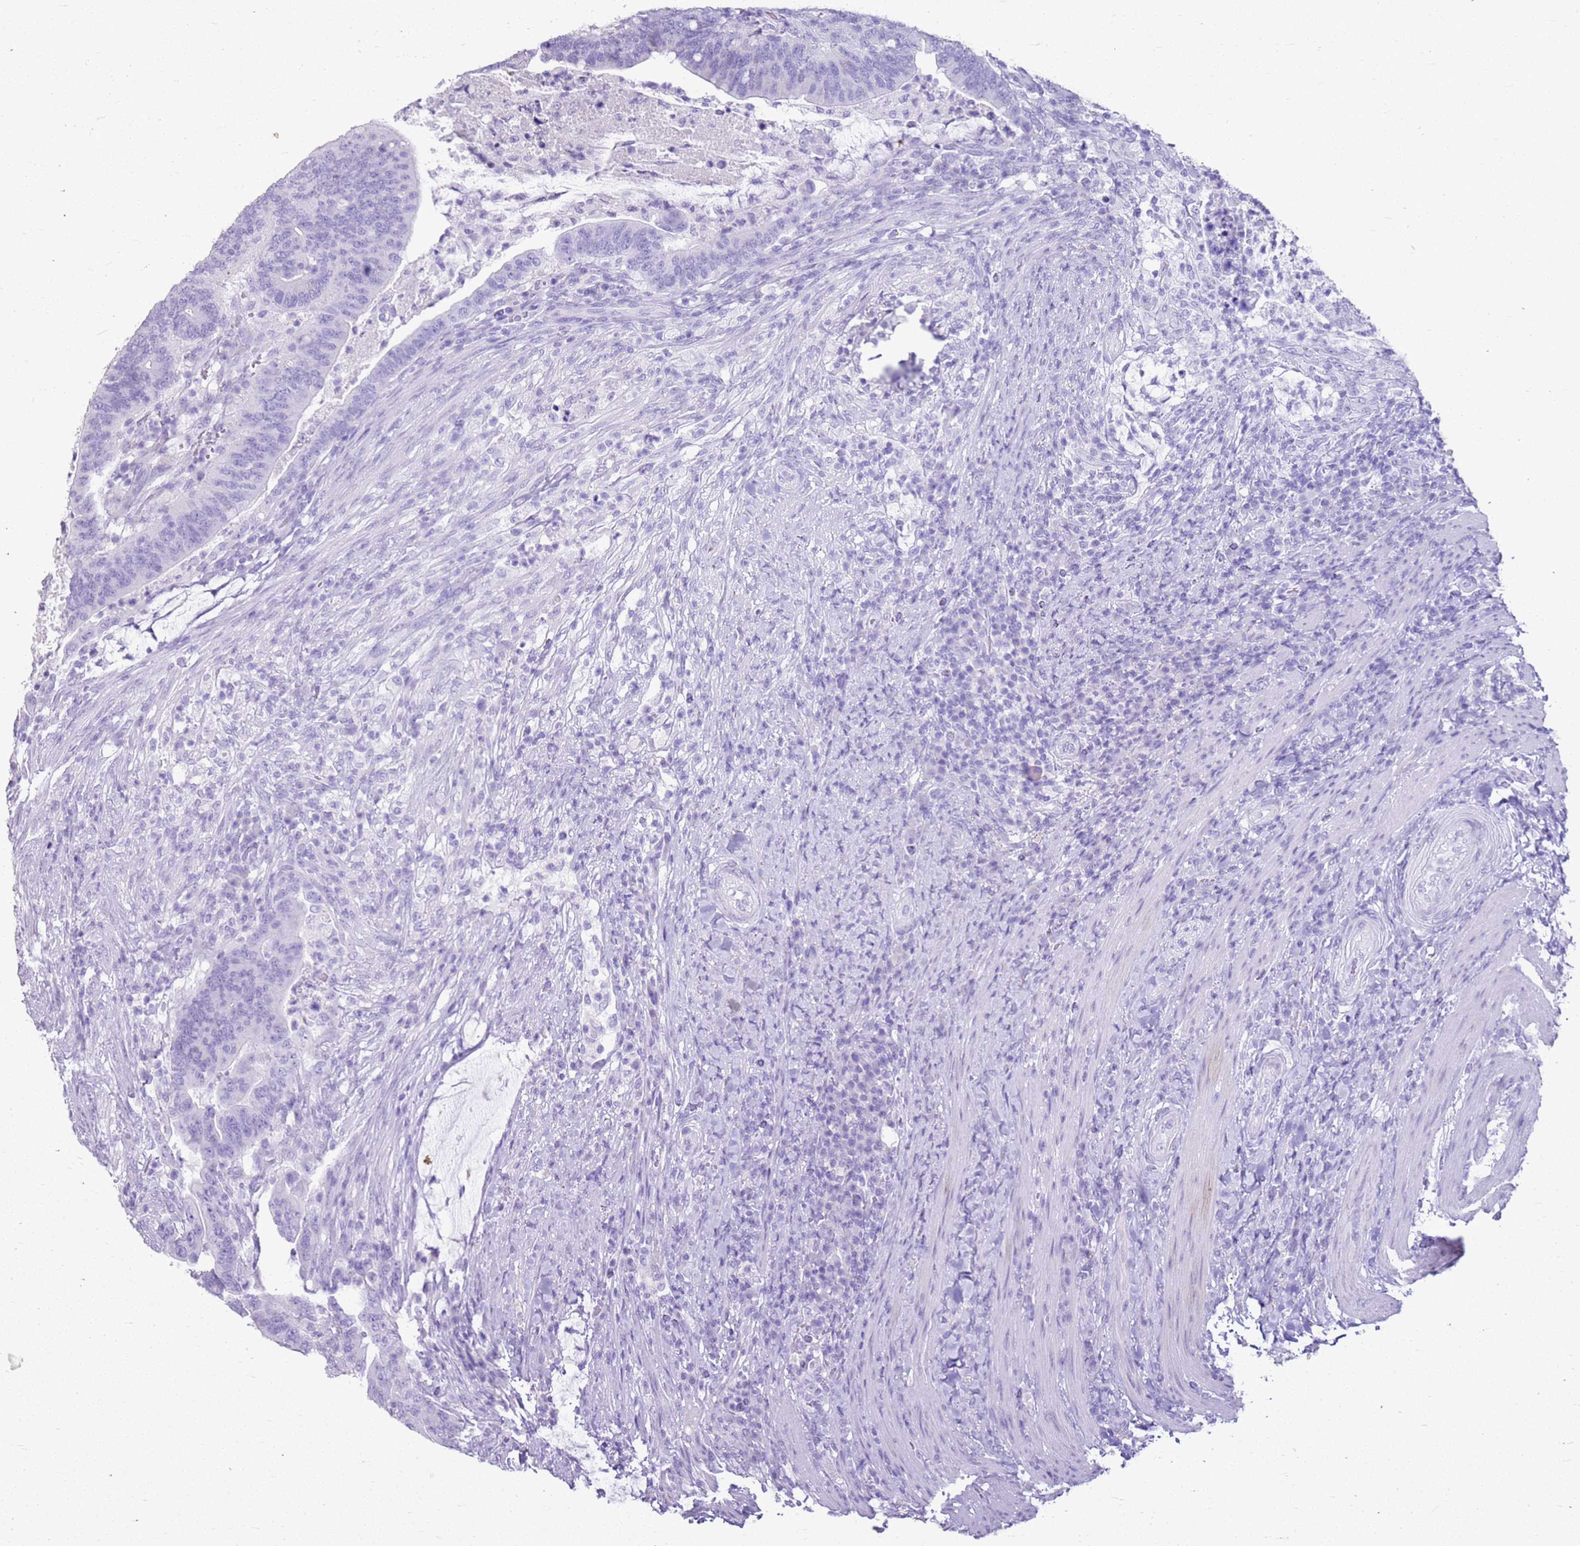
{"staining": {"intensity": "negative", "quantity": "none", "location": "none"}, "tissue": "colorectal cancer", "cell_type": "Tumor cells", "image_type": "cancer", "snomed": [{"axis": "morphology", "description": "Adenocarcinoma, NOS"}, {"axis": "topography", "description": "Colon"}], "caption": "IHC image of human colorectal cancer (adenocarcinoma) stained for a protein (brown), which displays no expression in tumor cells.", "gene": "CA8", "patient": {"sex": "female", "age": 66}}